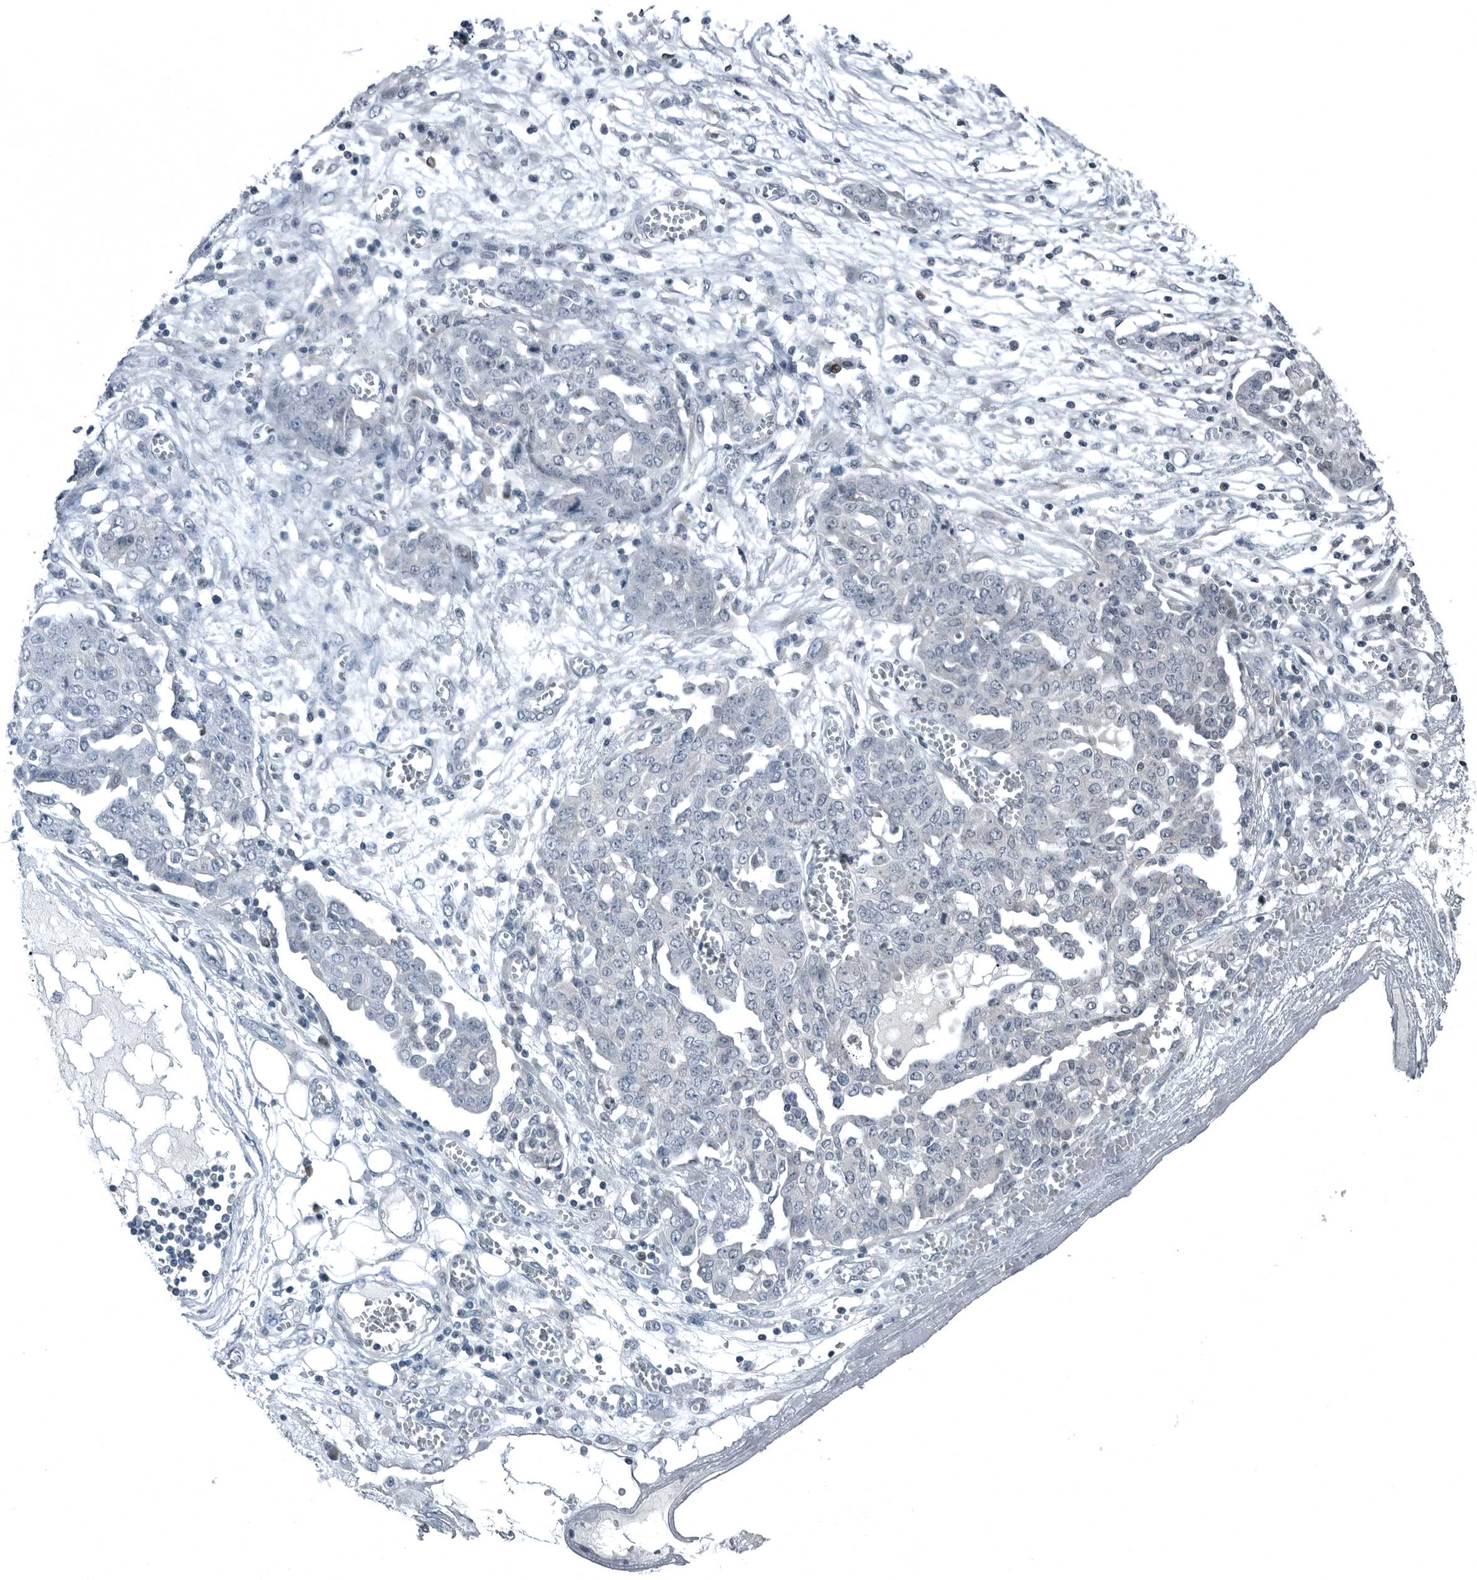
{"staining": {"intensity": "negative", "quantity": "none", "location": "none"}, "tissue": "ovarian cancer", "cell_type": "Tumor cells", "image_type": "cancer", "snomed": [{"axis": "morphology", "description": "Cystadenocarcinoma, serous, NOS"}, {"axis": "topography", "description": "Soft tissue"}, {"axis": "topography", "description": "Ovary"}], "caption": "DAB immunohistochemical staining of serous cystadenocarcinoma (ovarian) exhibits no significant positivity in tumor cells.", "gene": "GAK", "patient": {"sex": "female", "age": 57}}